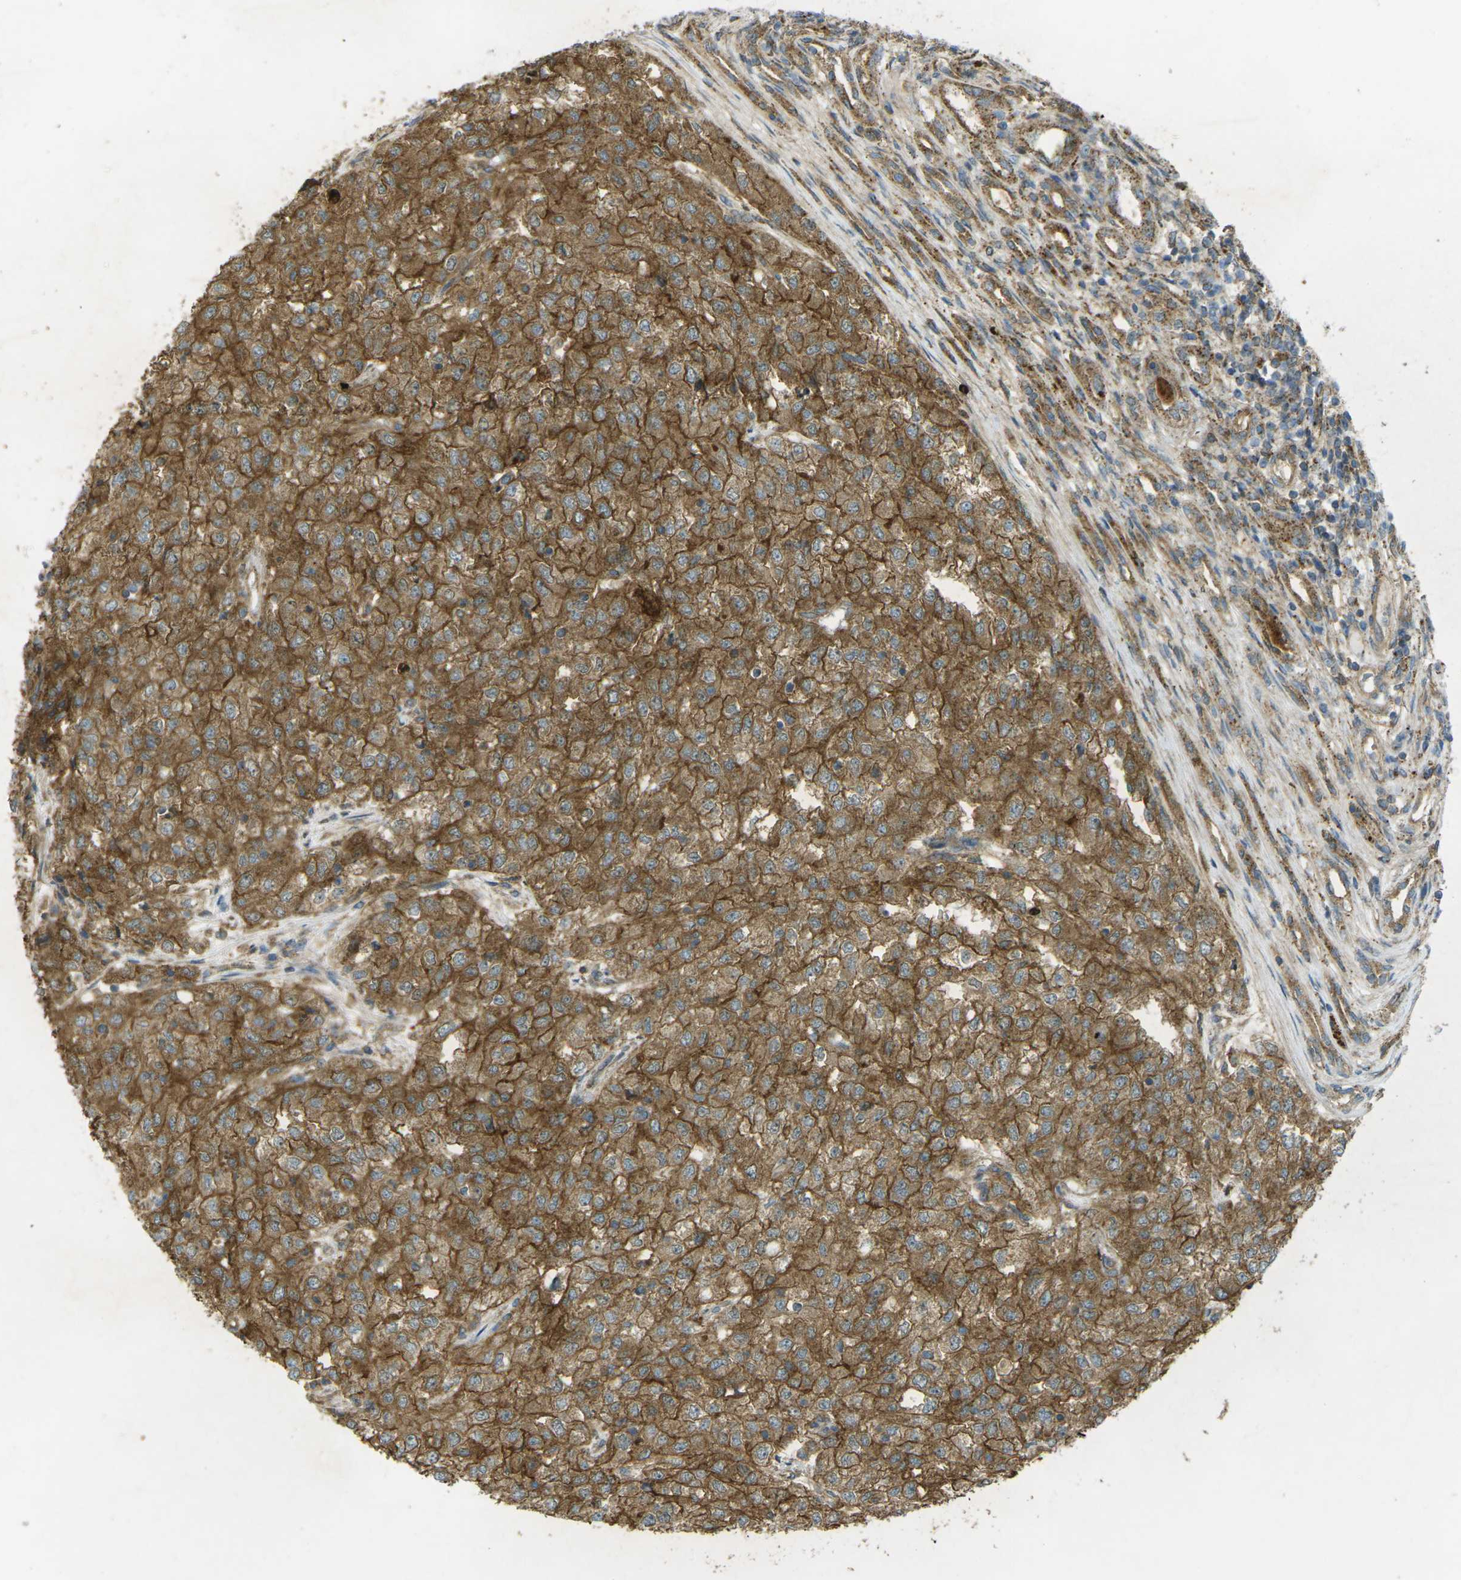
{"staining": {"intensity": "moderate", "quantity": ">75%", "location": "cytoplasmic/membranous"}, "tissue": "renal cancer", "cell_type": "Tumor cells", "image_type": "cancer", "snomed": [{"axis": "morphology", "description": "Adenocarcinoma, NOS"}, {"axis": "topography", "description": "Kidney"}], "caption": "Renal adenocarcinoma tissue displays moderate cytoplasmic/membranous expression in about >75% of tumor cells, visualized by immunohistochemistry.", "gene": "CHMP3", "patient": {"sex": "female", "age": 54}}